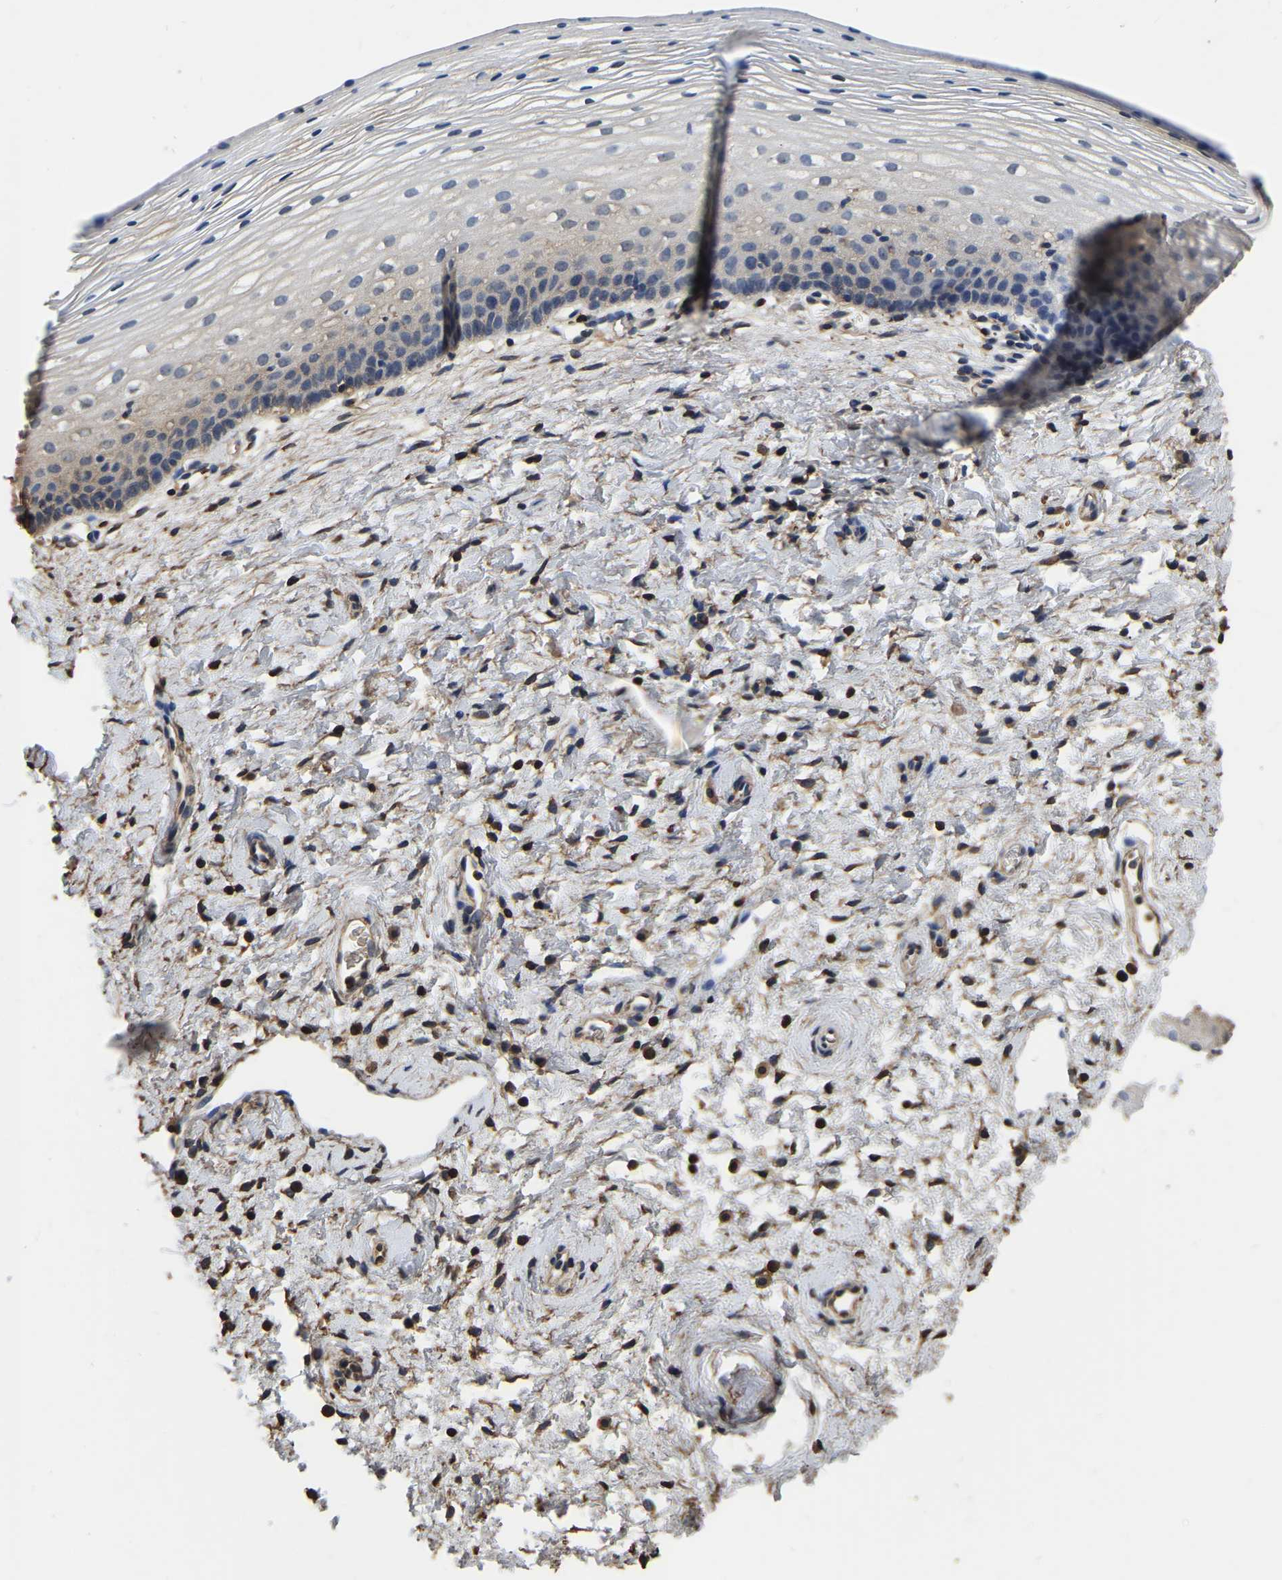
{"staining": {"intensity": "negative", "quantity": "none", "location": "none"}, "tissue": "cervix", "cell_type": "Glandular cells", "image_type": "normal", "snomed": [{"axis": "morphology", "description": "Normal tissue, NOS"}, {"axis": "topography", "description": "Cervix"}], "caption": "High power microscopy image of an immunohistochemistry photomicrograph of benign cervix, revealing no significant staining in glandular cells.", "gene": "LDHB", "patient": {"sex": "female", "age": 72}}